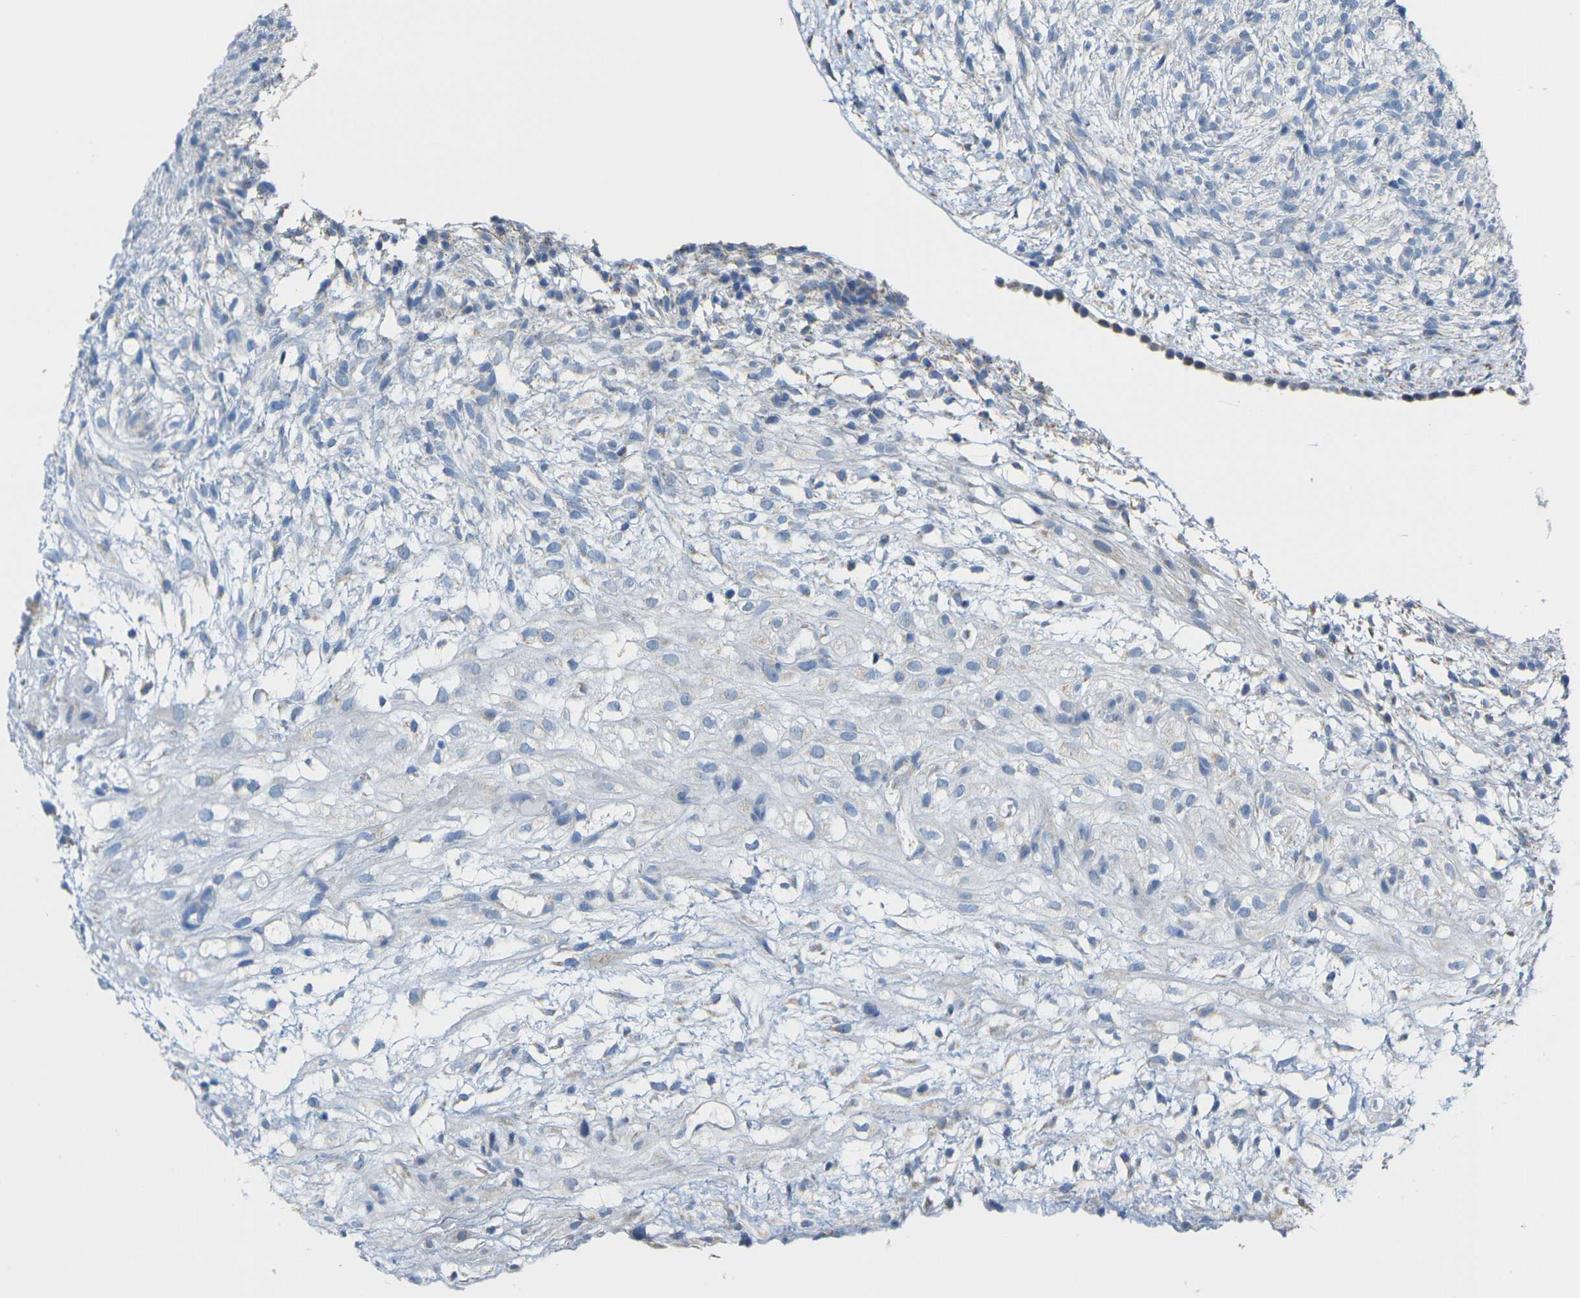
{"staining": {"intensity": "negative", "quantity": "none", "location": "none"}, "tissue": "ovary", "cell_type": "Ovarian stroma cells", "image_type": "normal", "snomed": [{"axis": "morphology", "description": "Normal tissue, NOS"}, {"axis": "morphology", "description": "Cyst, NOS"}, {"axis": "topography", "description": "Ovary"}], "caption": "Immunohistochemical staining of unremarkable human ovary exhibits no significant staining in ovarian stroma cells. (Immunohistochemistry (ihc), brightfield microscopy, high magnification).", "gene": "TMEM204", "patient": {"sex": "female", "age": 18}}